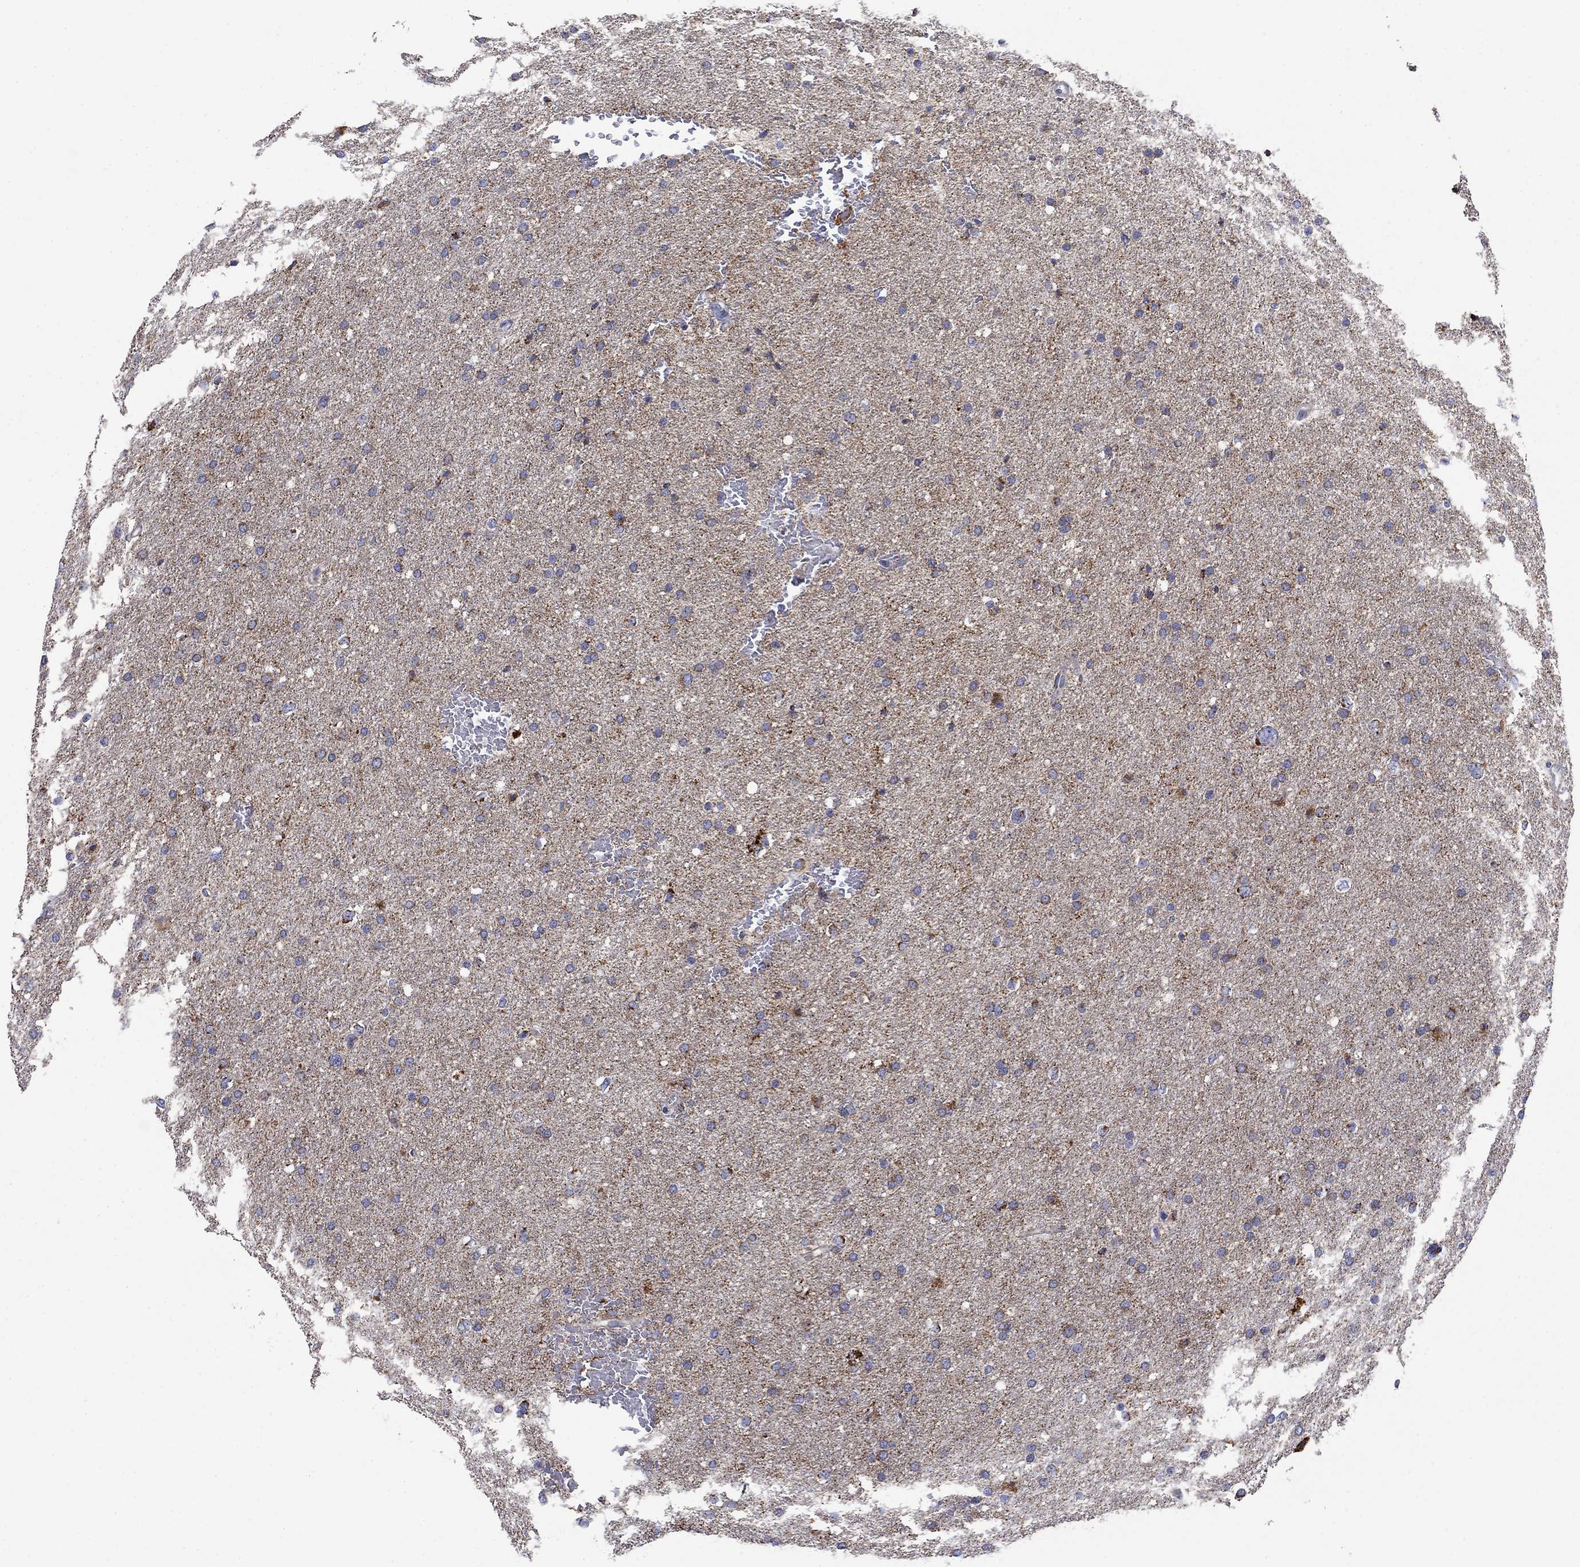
{"staining": {"intensity": "moderate", "quantity": "<25%", "location": "cytoplasmic/membranous"}, "tissue": "glioma", "cell_type": "Tumor cells", "image_type": "cancer", "snomed": [{"axis": "morphology", "description": "Glioma, malignant, Low grade"}, {"axis": "topography", "description": "Brain"}], "caption": "Immunohistochemical staining of human malignant glioma (low-grade) shows low levels of moderate cytoplasmic/membranous protein staining in approximately <25% of tumor cells.", "gene": "CISD1", "patient": {"sex": "female", "age": 37}}